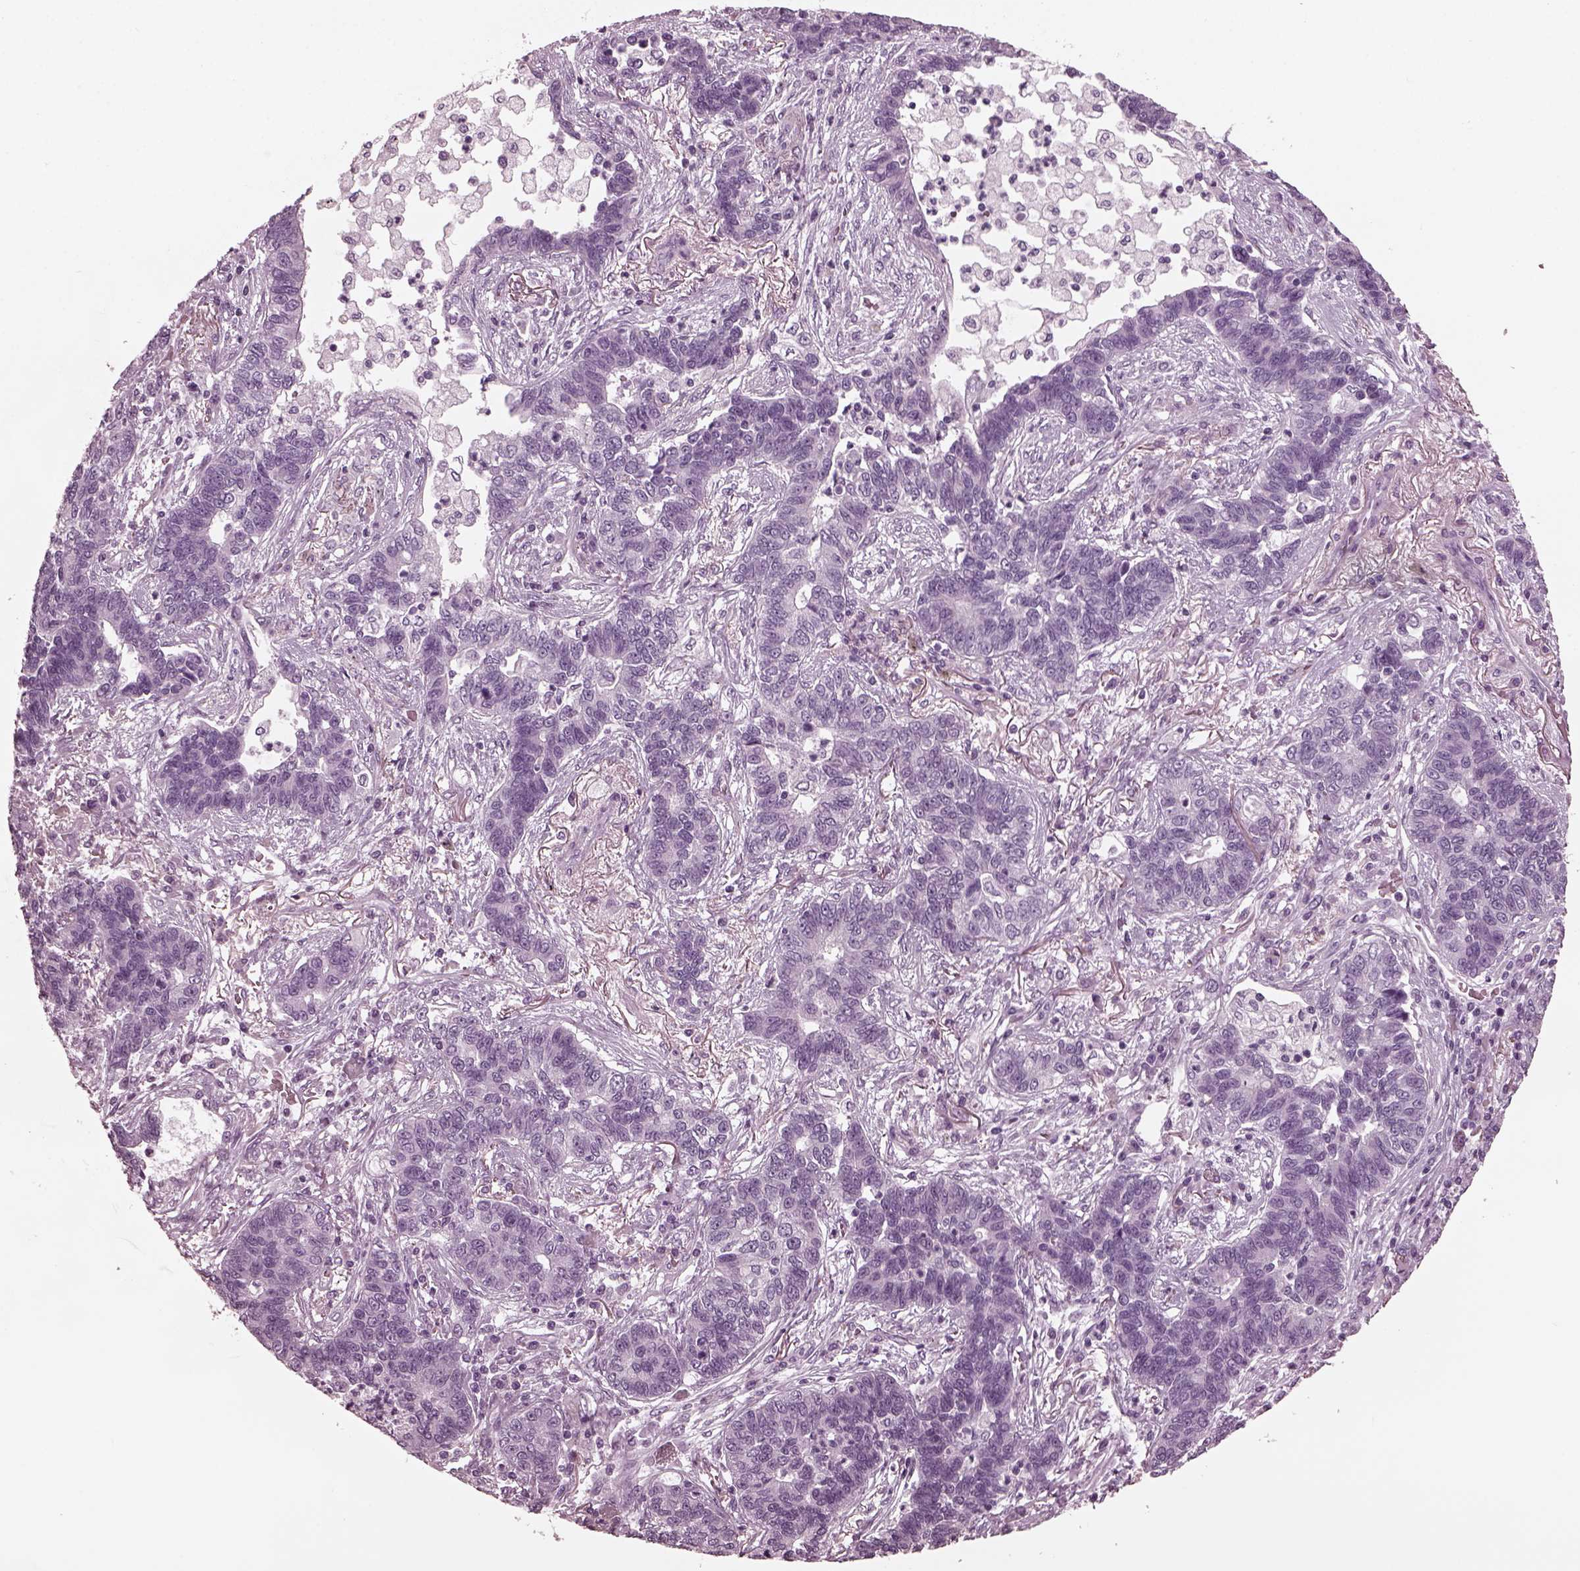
{"staining": {"intensity": "negative", "quantity": "none", "location": "none"}, "tissue": "lung cancer", "cell_type": "Tumor cells", "image_type": "cancer", "snomed": [{"axis": "morphology", "description": "Adenocarcinoma, NOS"}, {"axis": "topography", "description": "Lung"}], "caption": "Lung cancer (adenocarcinoma) was stained to show a protein in brown. There is no significant positivity in tumor cells.", "gene": "GRM6", "patient": {"sex": "female", "age": 57}}